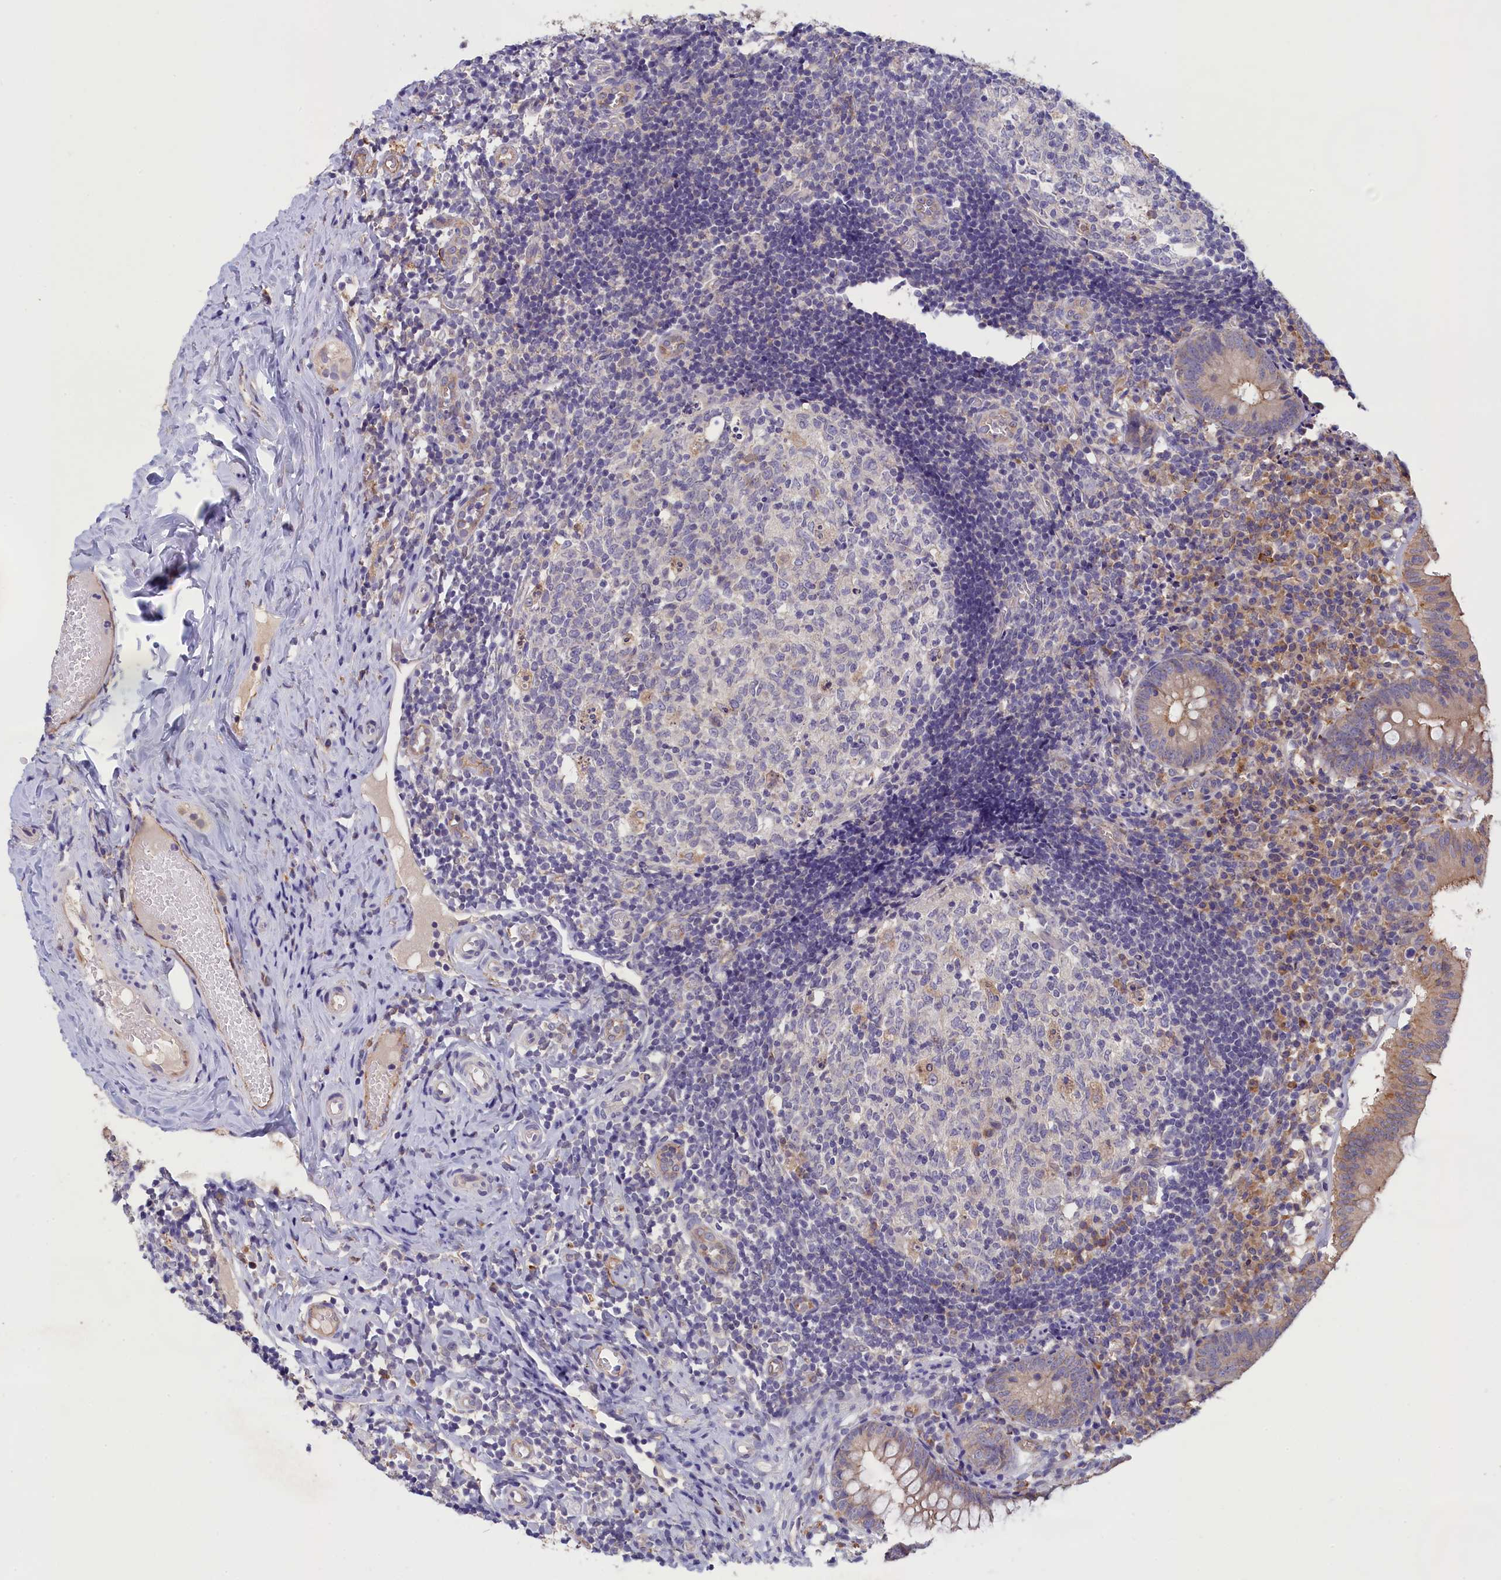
{"staining": {"intensity": "weak", "quantity": "25%-75%", "location": "cytoplasmic/membranous"}, "tissue": "appendix", "cell_type": "Glandular cells", "image_type": "normal", "snomed": [{"axis": "morphology", "description": "Normal tissue, NOS"}, {"axis": "topography", "description": "Appendix"}], "caption": "Immunohistochemical staining of normal appendix exhibits 25%-75% levels of weak cytoplasmic/membranous protein staining in approximately 25%-75% of glandular cells.", "gene": "COL19A1", "patient": {"sex": "male", "age": 8}}